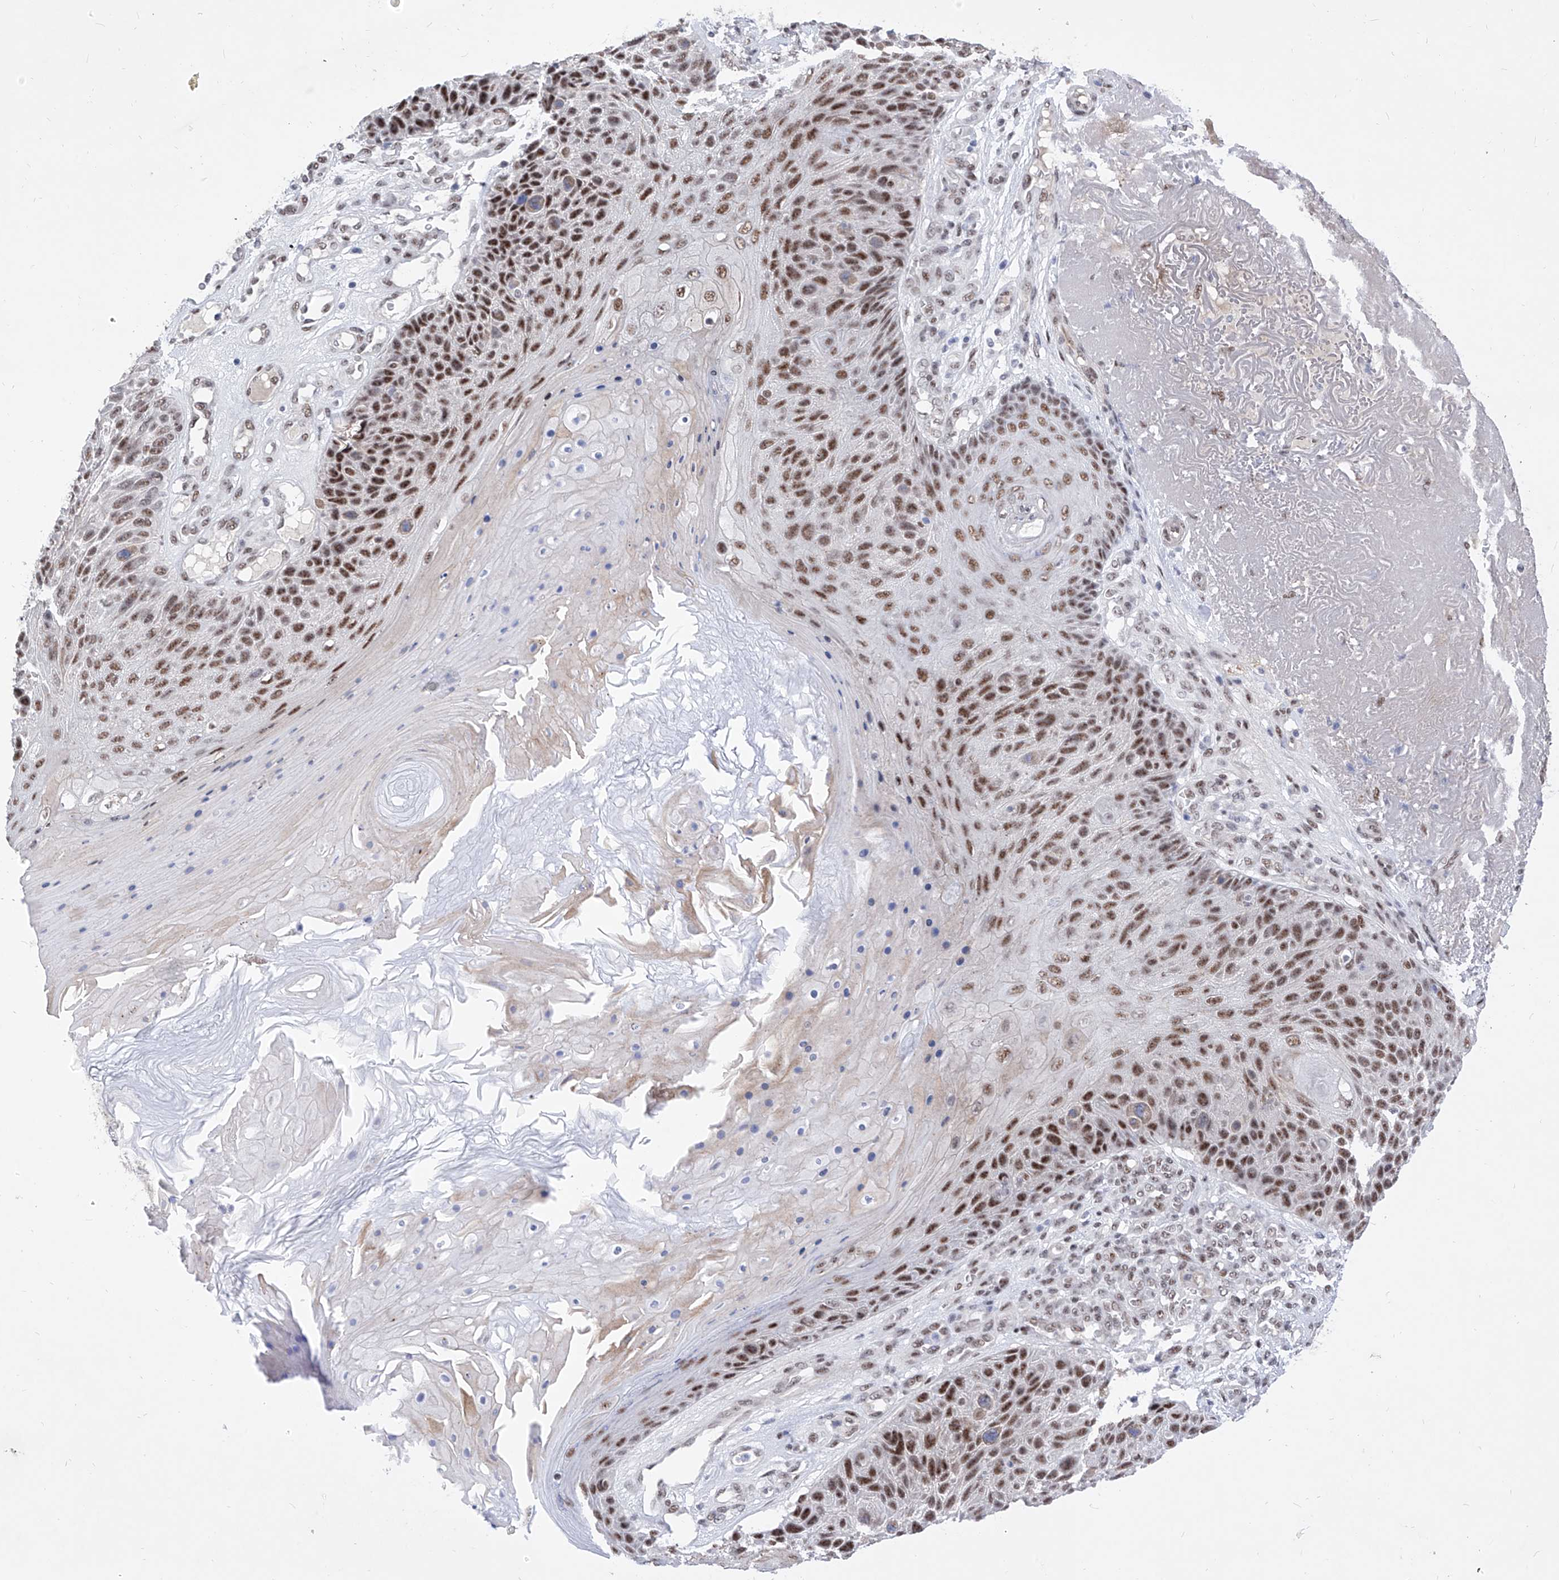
{"staining": {"intensity": "strong", "quantity": ">75%", "location": "nuclear"}, "tissue": "skin cancer", "cell_type": "Tumor cells", "image_type": "cancer", "snomed": [{"axis": "morphology", "description": "Squamous cell carcinoma, NOS"}, {"axis": "topography", "description": "Skin"}], "caption": "Protein analysis of squamous cell carcinoma (skin) tissue shows strong nuclear expression in approximately >75% of tumor cells. (Stains: DAB in brown, nuclei in blue, Microscopy: brightfield microscopy at high magnification).", "gene": "ATN1", "patient": {"sex": "female", "age": 88}}